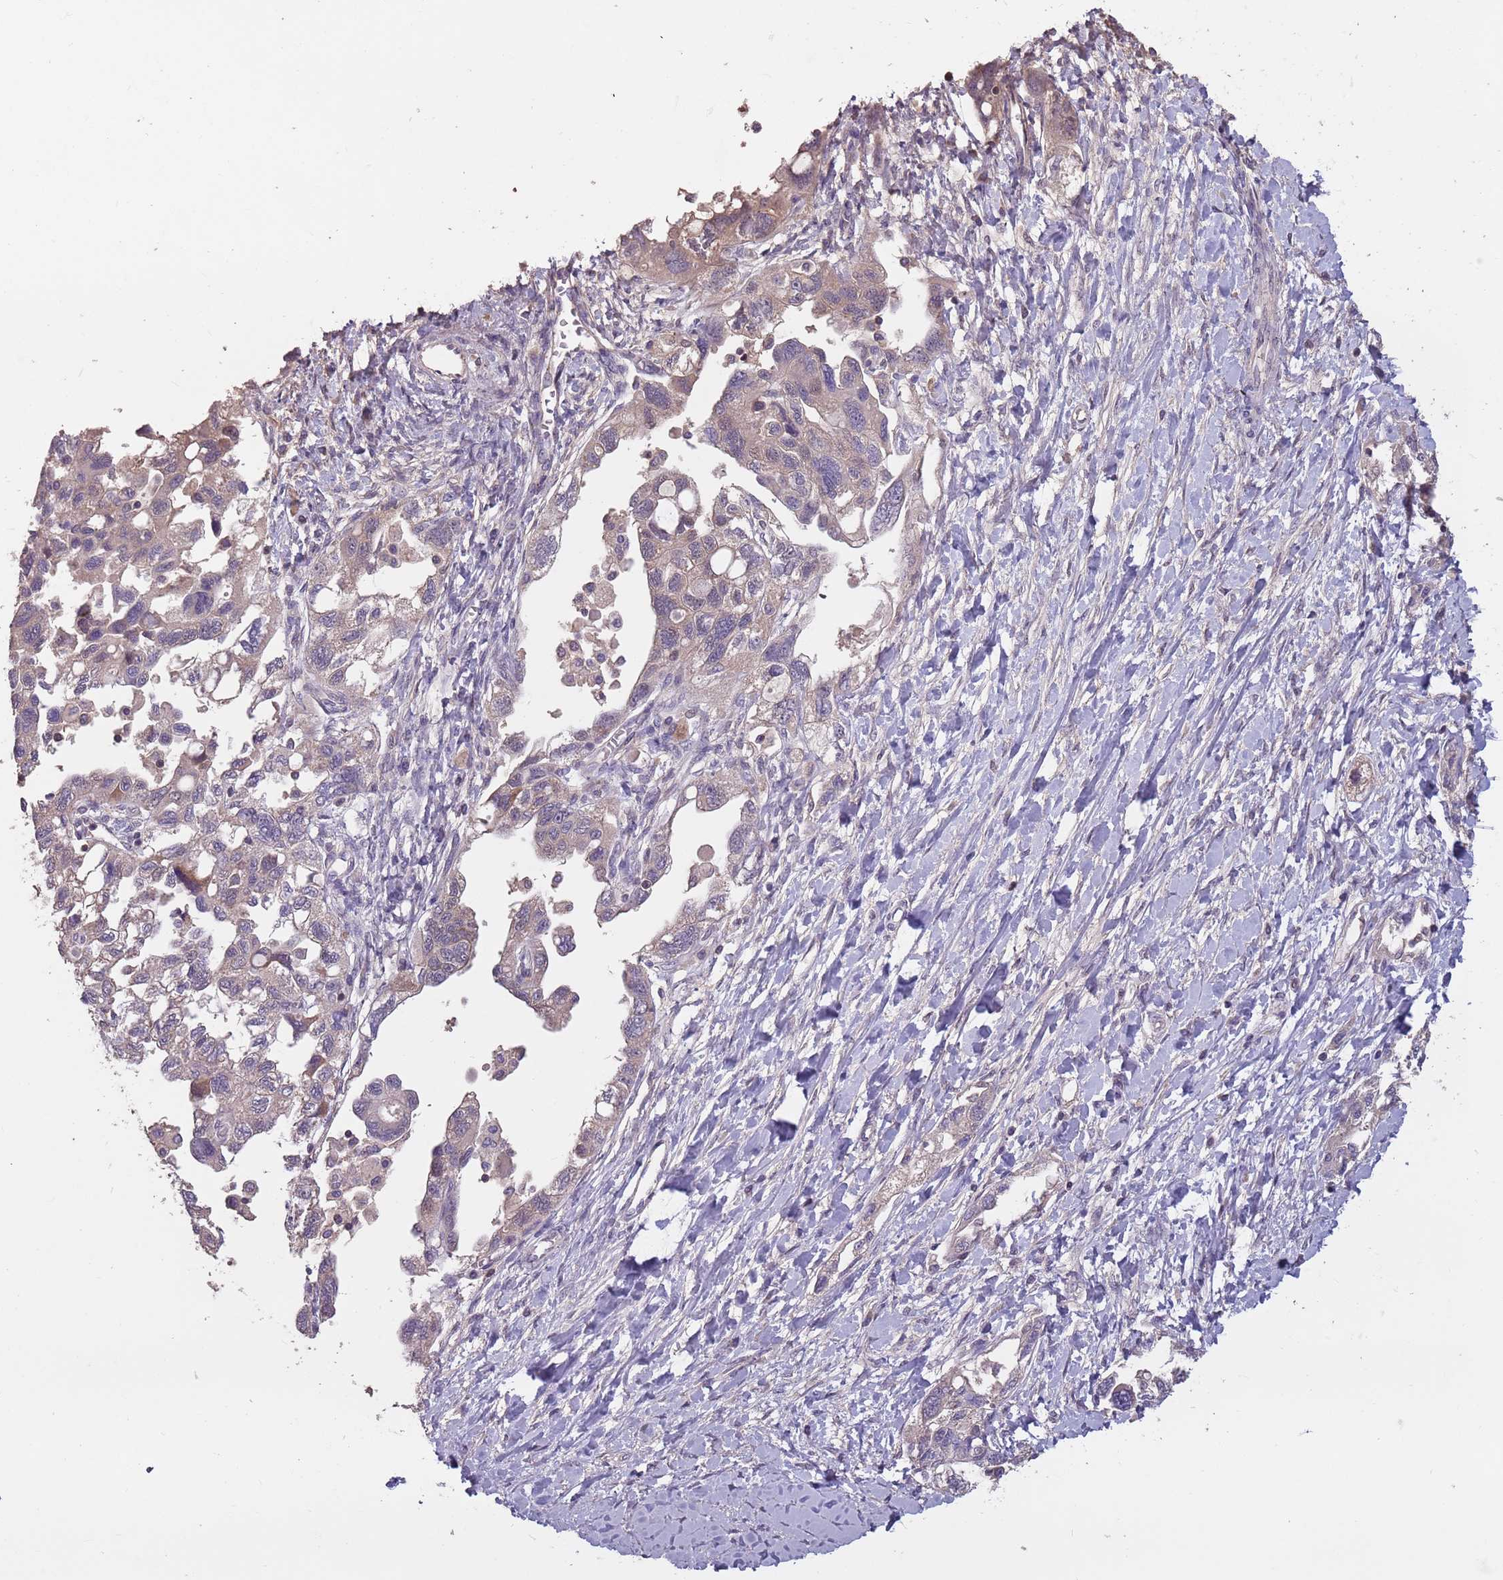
{"staining": {"intensity": "weak", "quantity": "<25%", "location": "cytoplasmic/membranous"}, "tissue": "ovarian cancer", "cell_type": "Tumor cells", "image_type": "cancer", "snomed": [{"axis": "morphology", "description": "Carcinoma, NOS"}, {"axis": "morphology", "description": "Cystadenocarcinoma, serous, NOS"}, {"axis": "topography", "description": "Ovary"}], "caption": "DAB (3,3'-diaminobenzidine) immunohistochemical staining of human ovarian cancer (serous cystadenocarcinoma) displays no significant expression in tumor cells.", "gene": "MBD3L1", "patient": {"sex": "female", "age": 69}}